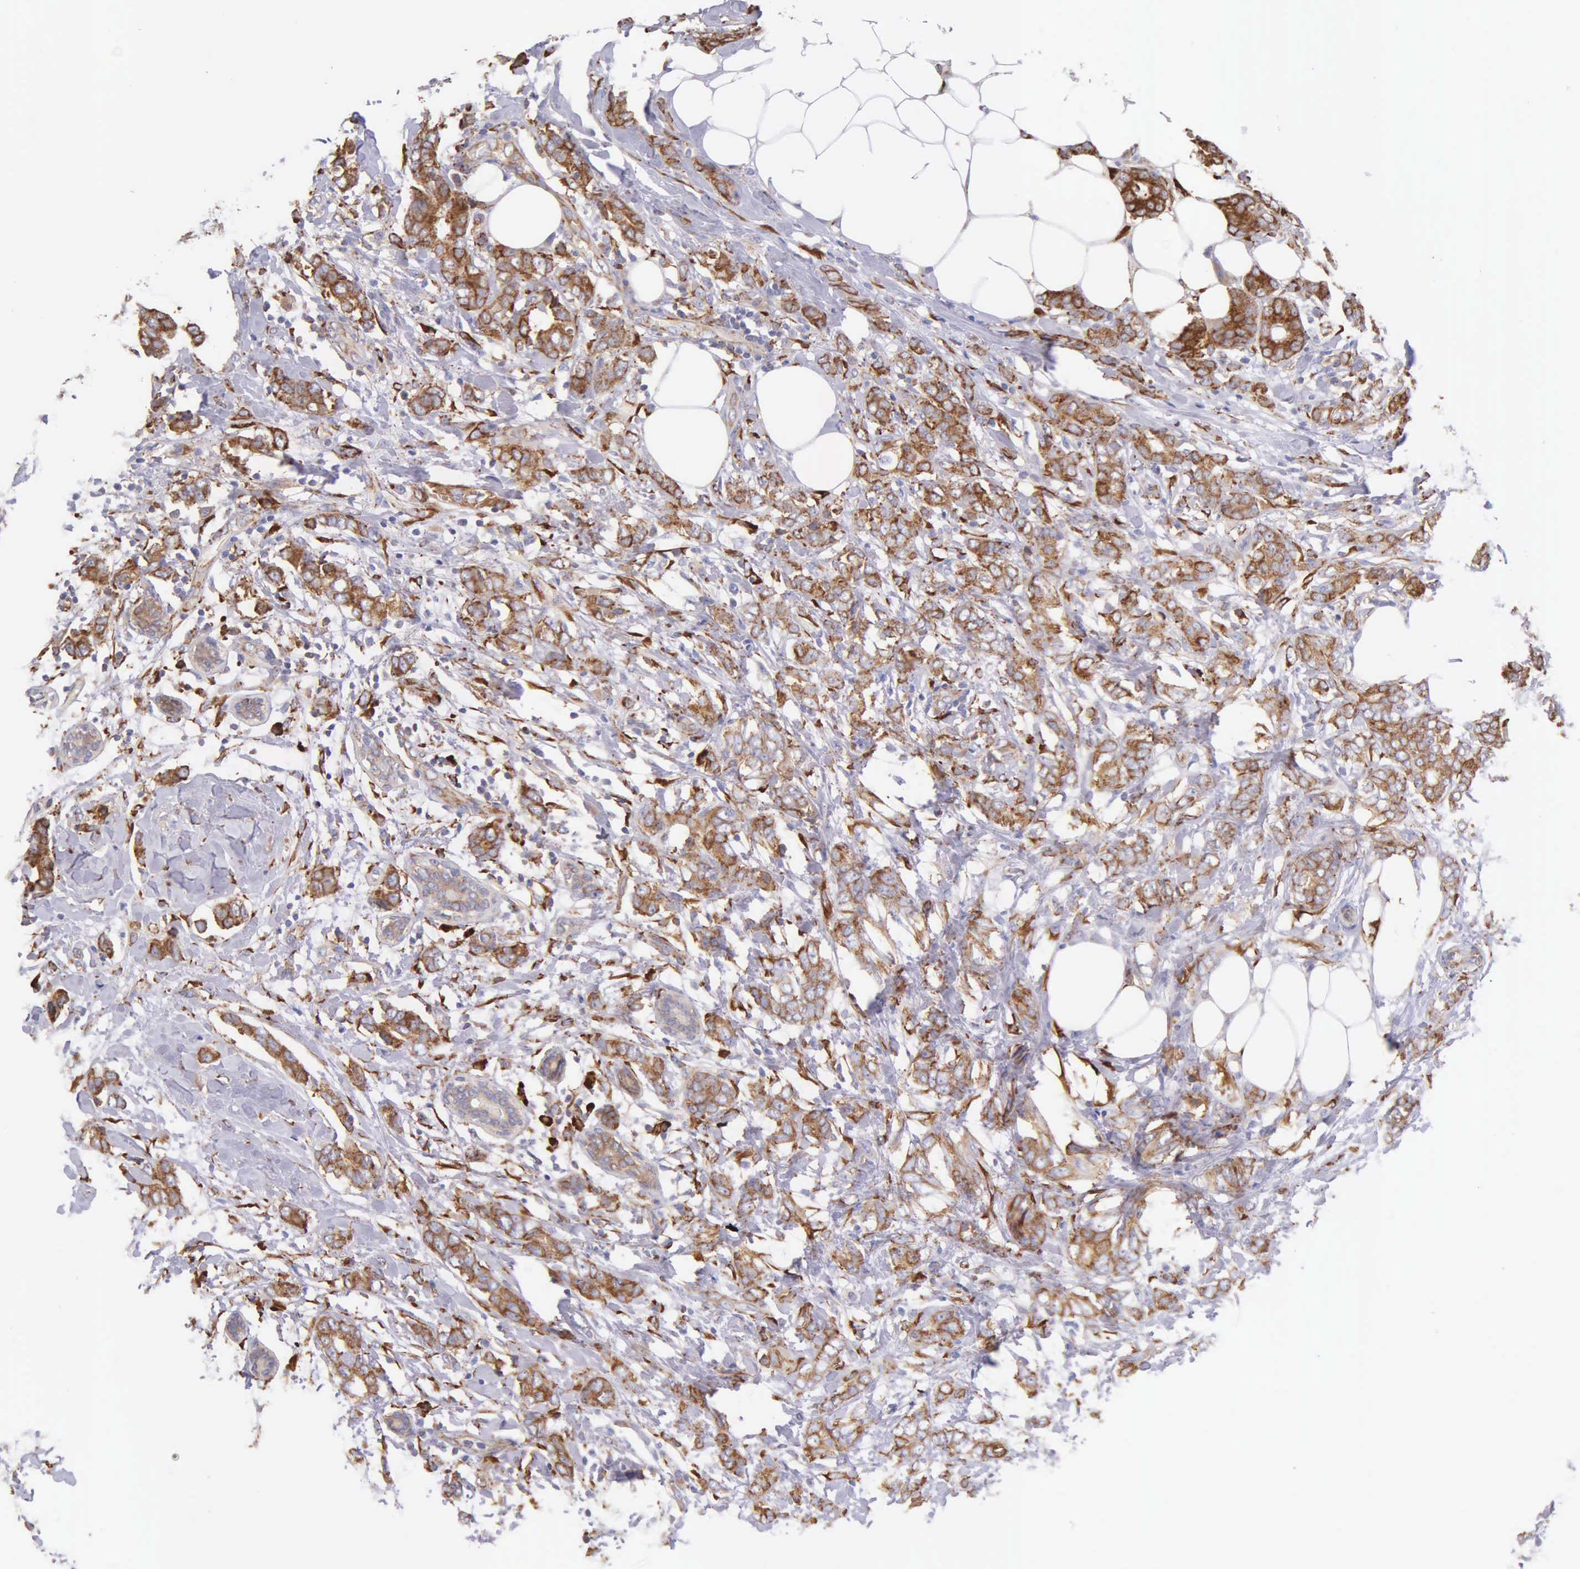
{"staining": {"intensity": "strong", "quantity": ">75%", "location": "cytoplasmic/membranous"}, "tissue": "breast cancer", "cell_type": "Tumor cells", "image_type": "cancer", "snomed": [{"axis": "morphology", "description": "Duct carcinoma"}, {"axis": "topography", "description": "Breast"}], "caption": "Human breast cancer stained with a protein marker displays strong staining in tumor cells.", "gene": "CKAP4", "patient": {"sex": "female", "age": 53}}